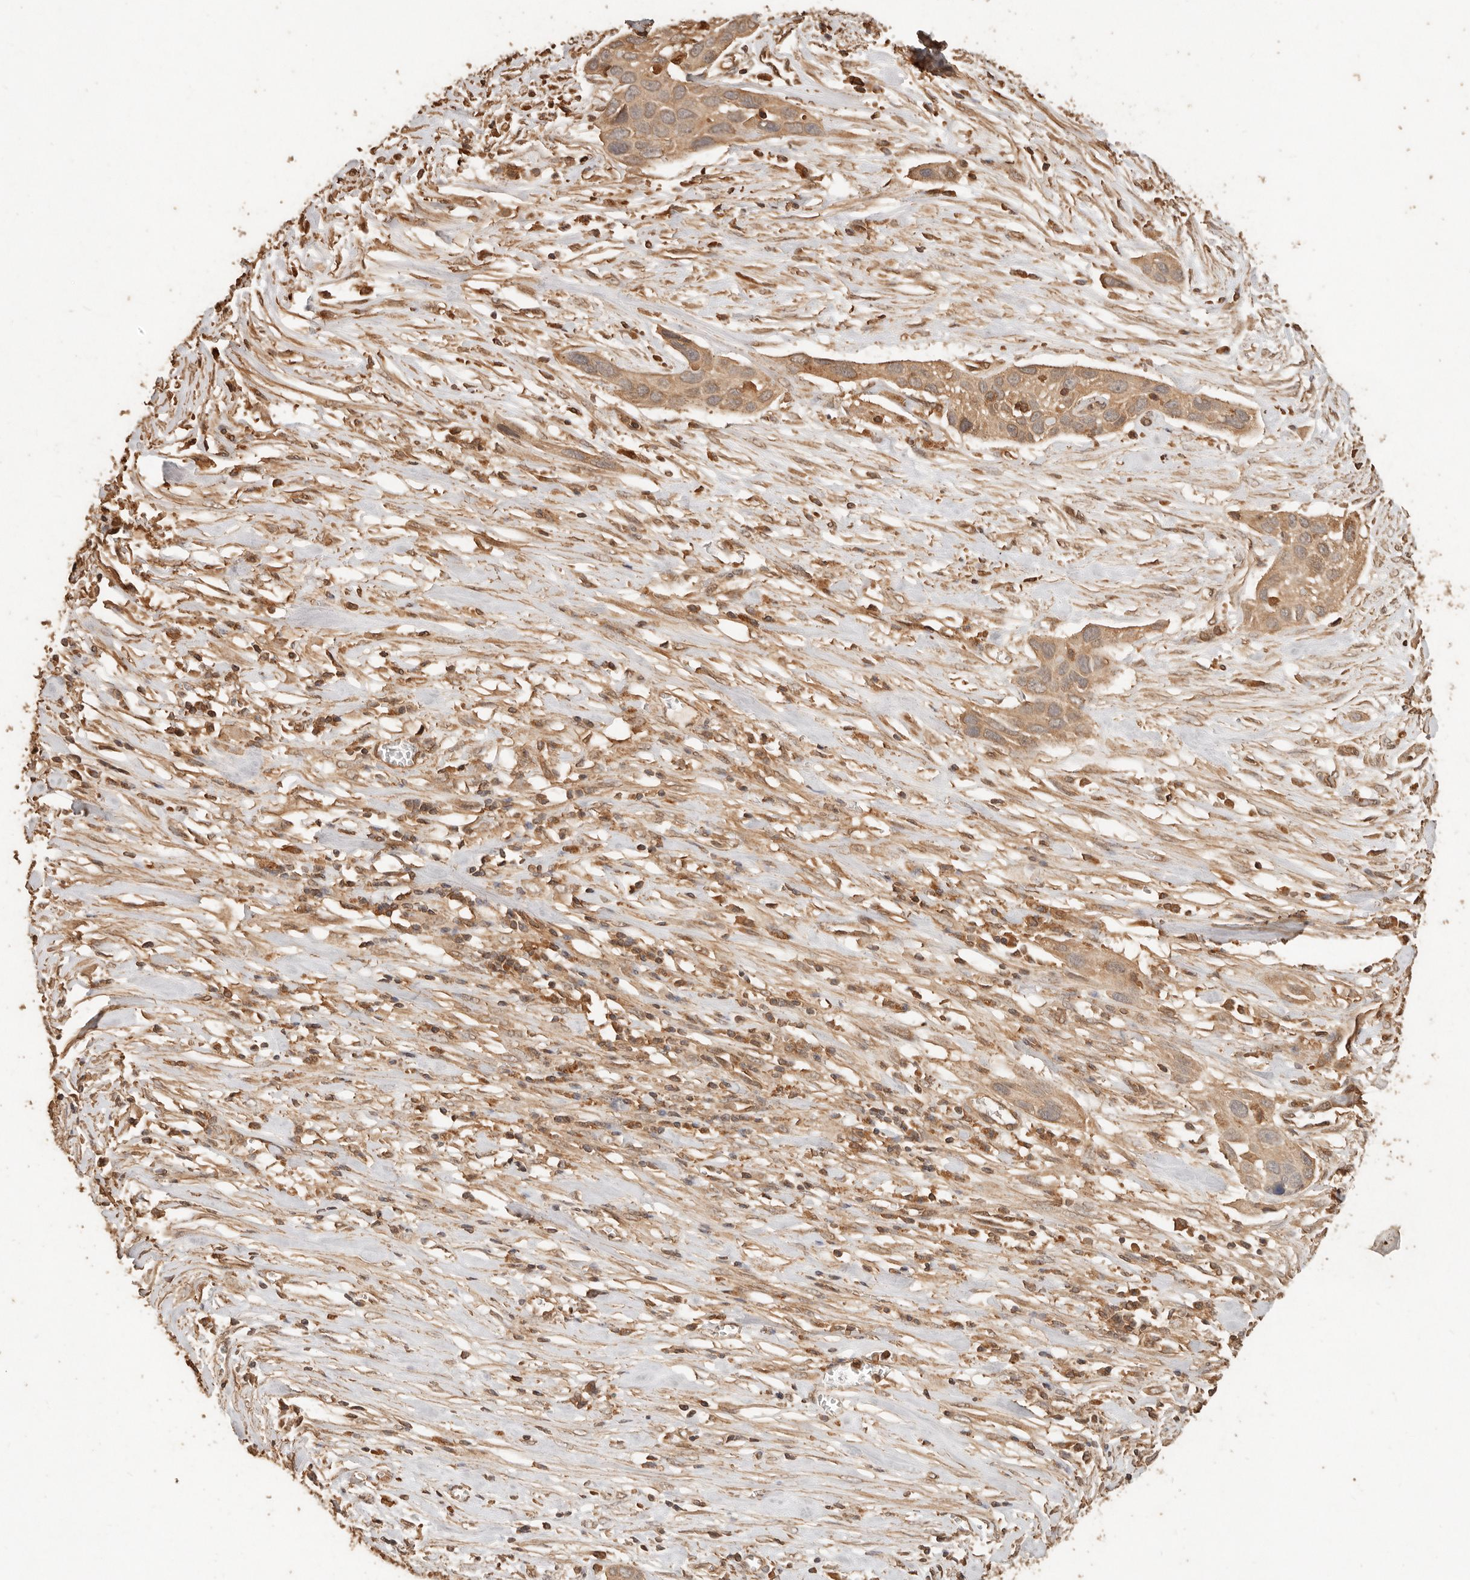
{"staining": {"intensity": "moderate", "quantity": ">75%", "location": "cytoplasmic/membranous"}, "tissue": "pancreatic cancer", "cell_type": "Tumor cells", "image_type": "cancer", "snomed": [{"axis": "morphology", "description": "Adenocarcinoma, NOS"}, {"axis": "topography", "description": "Pancreas"}], "caption": "Immunohistochemistry (IHC) image of human pancreatic cancer stained for a protein (brown), which demonstrates medium levels of moderate cytoplasmic/membranous positivity in about >75% of tumor cells.", "gene": "FAM180B", "patient": {"sex": "female", "age": 60}}